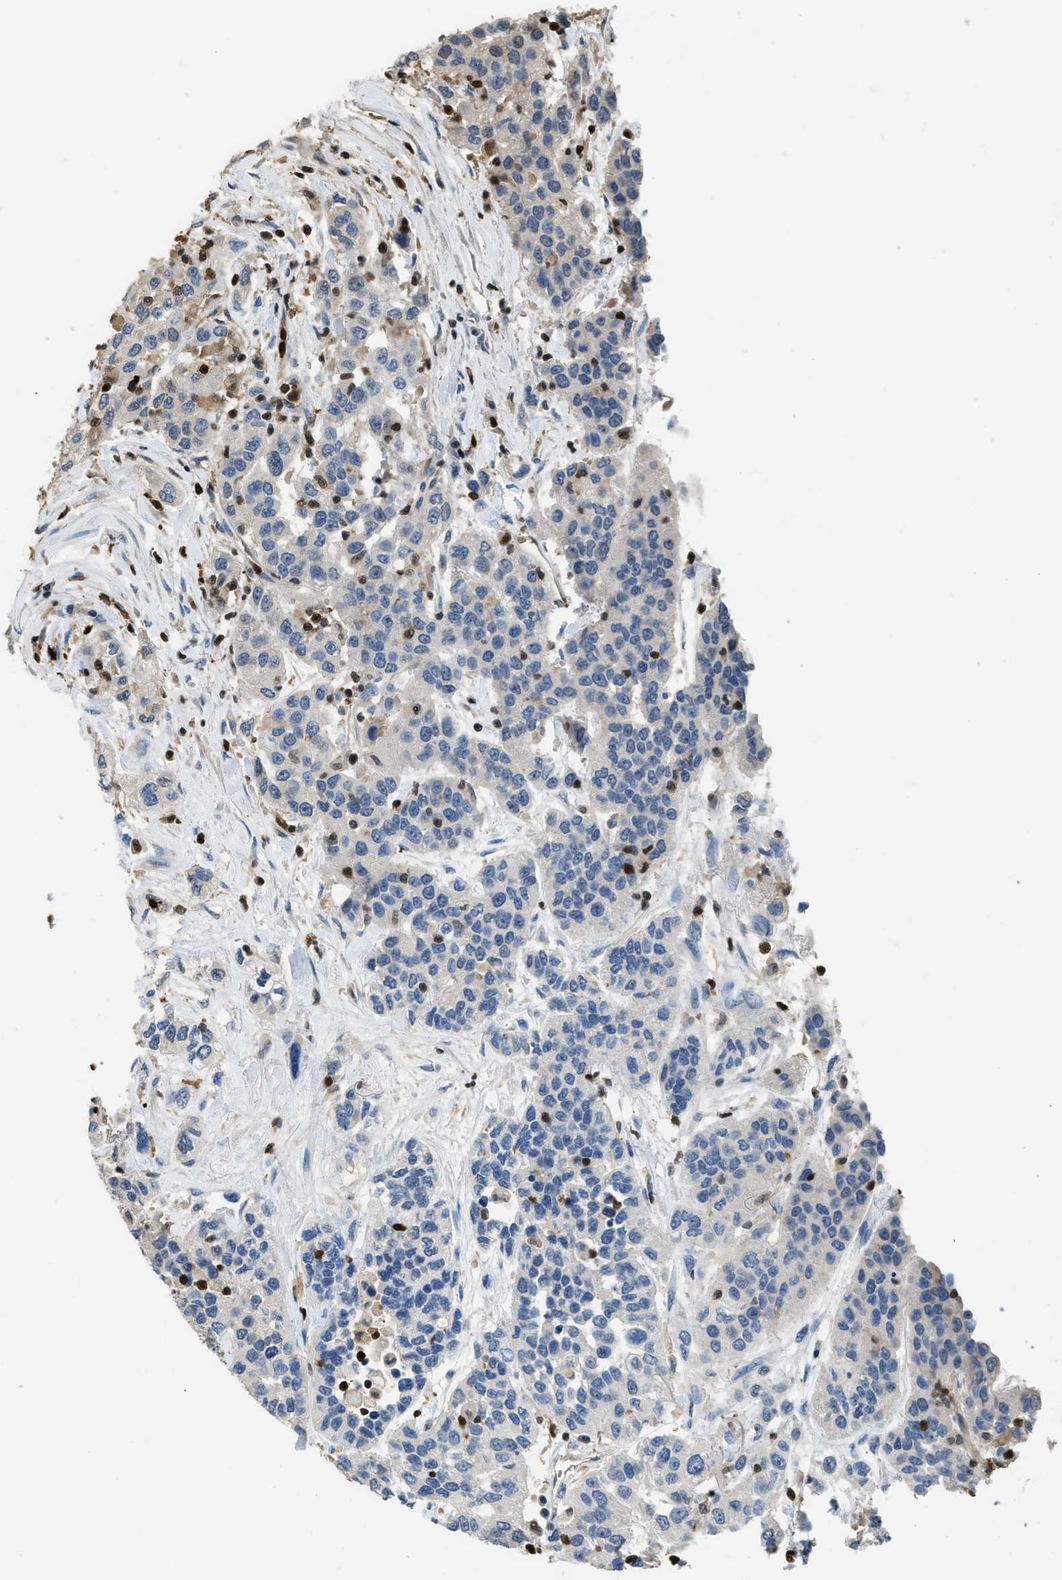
{"staining": {"intensity": "negative", "quantity": "none", "location": "none"}, "tissue": "urothelial cancer", "cell_type": "Tumor cells", "image_type": "cancer", "snomed": [{"axis": "morphology", "description": "Urothelial carcinoma, High grade"}, {"axis": "topography", "description": "Urinary bladder"}], "caption": "An image of urothelial carcinoma (high-grade) stained for a protein displays no brown staining in tumor cells. (Stains: DAB immunohistochemistry (IHC) with hematoxylin counter stain, Microscopy: brightfield microscopy at high magnification).", "gene": "ARHGDIB", "patient": {"sex": "female", "age": 80}}